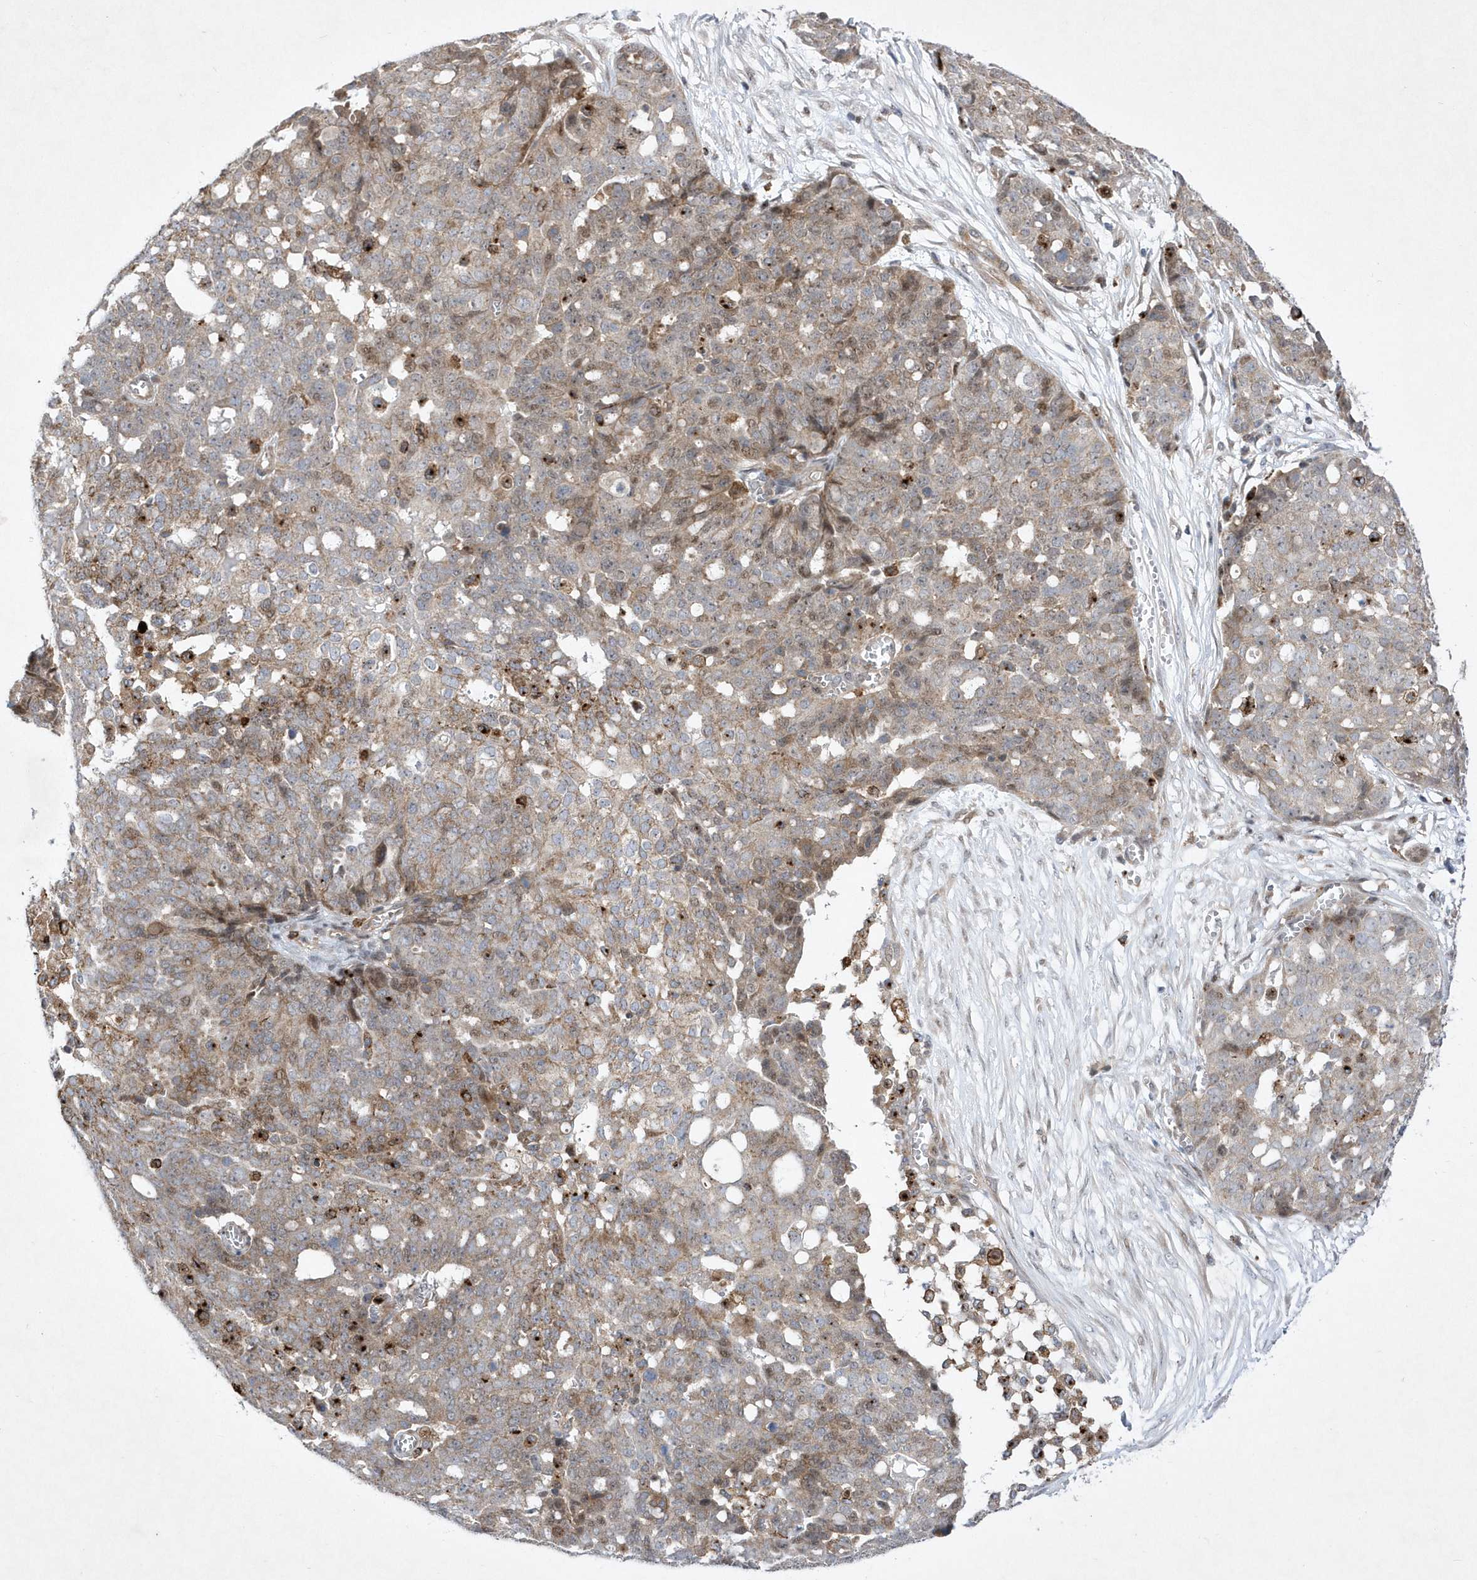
{"staining": {"intensity": "weak", "quantity": "25%-75%", "location": "cytoplasmic/membranous"}, "tissue": "ovarian cancer", "cell_type": "Tumor cells", "image_type": "cancer", "snomed": [{"axis": "morphology", "description": "Cystadenocarcinoma, serous, NOS"}, {"axis": "topography", "description": "Soft tissue"}, {"axis": "topography", "description": "Ovary"}], "caption": "The immunohistochemical stain shows weak cytoplasmic/membranous staining in tumor cells of serous cystadenocarcinoma (ovarian) tissue.", "gene": "LONRF2", "patient": {"sex": "female", "age": 57}}